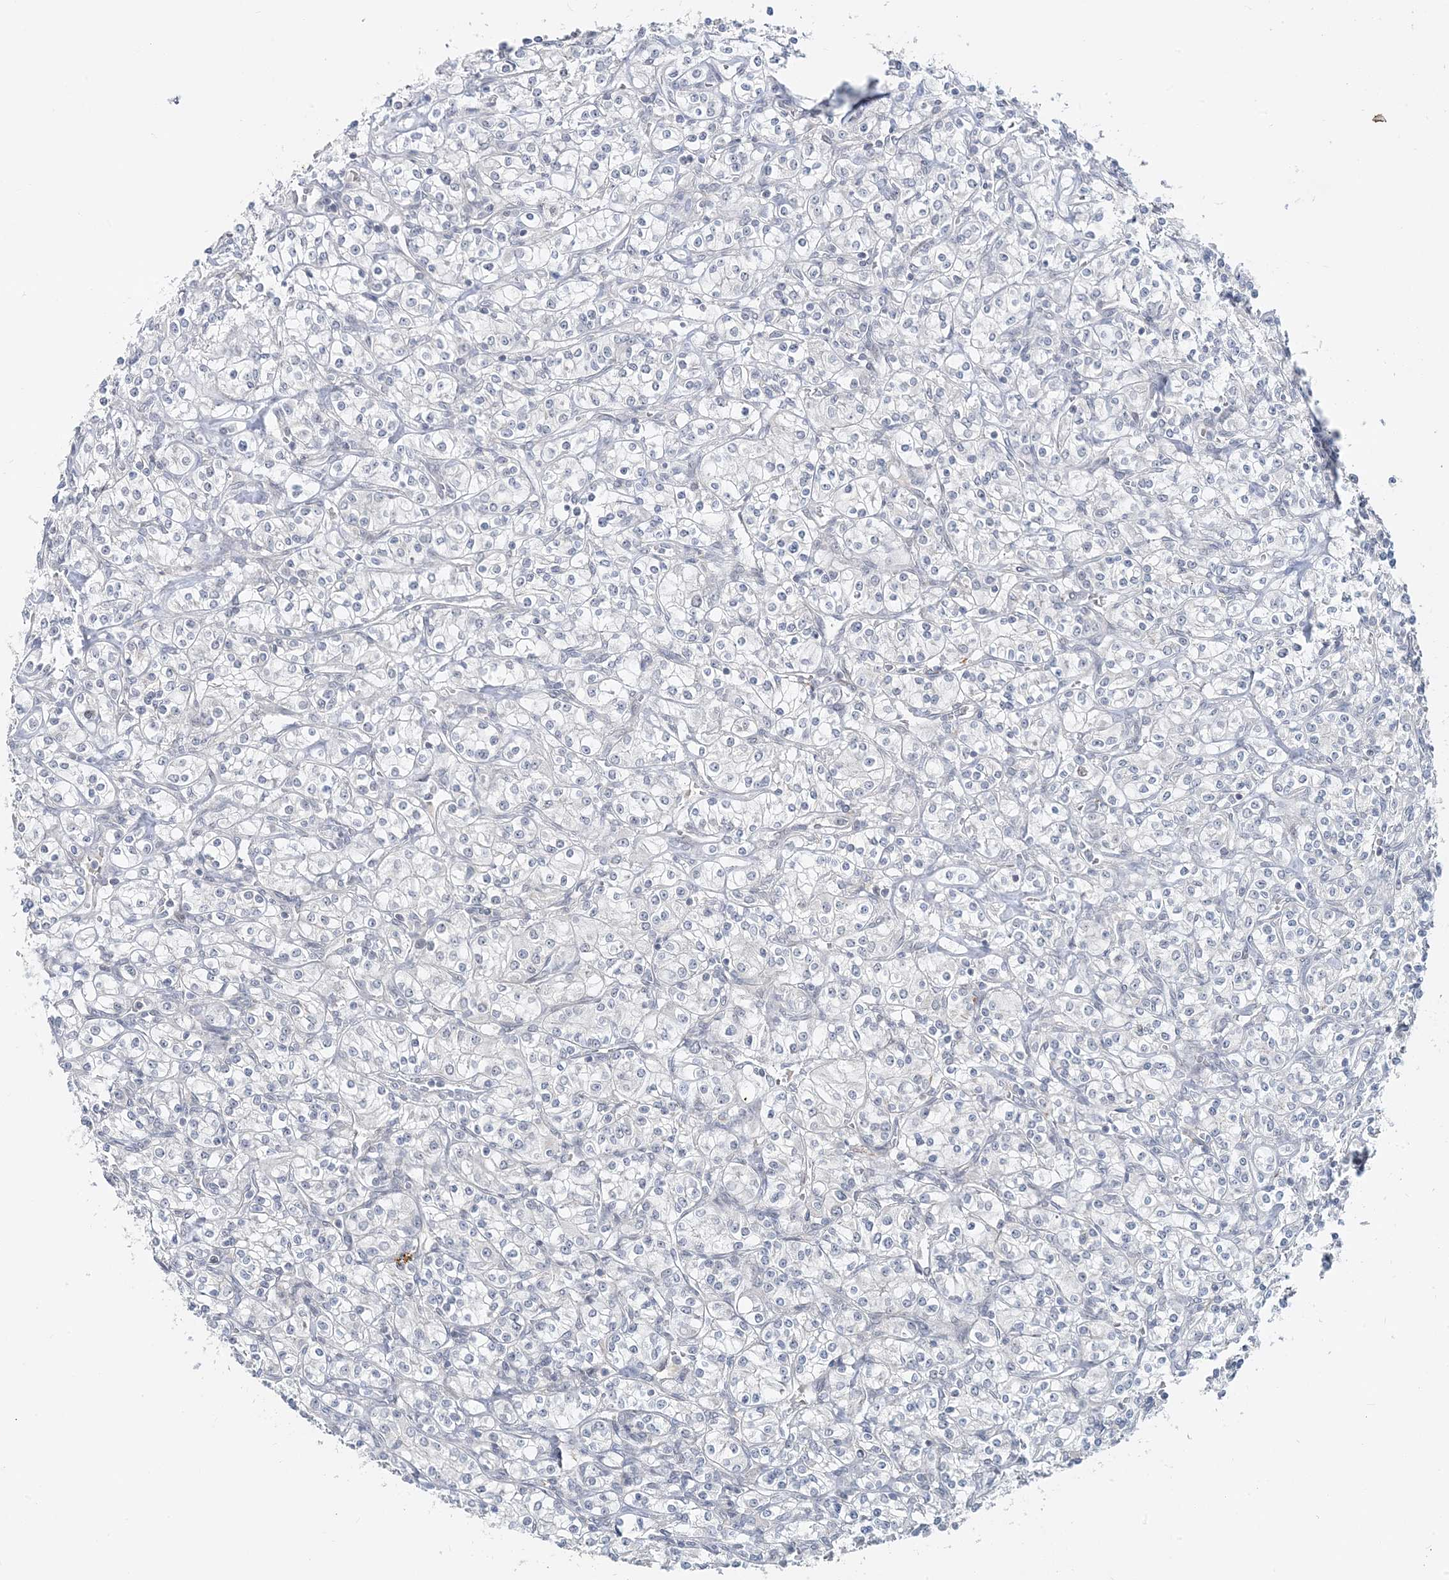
{"staining": {"intensity": "negative", "quantity": "none", "location": "none"}, "tissue": "renal cancer", "cell_type": "Tumor cells", "image_type": "cancer", "snomed": [{"axis": "morphology", "description": "Adenocarcinoma, NOS"}, {"axis": "topography", "description": "Kidney"}], "caption": "Immunohistochemical staining of human renal adenocarcinoma exhibits no significant staining in tumor cells. (DAB (3,3'-diaminobenzidine) IHC with hematoxylin counter stain).", "gene": "LEXM", "patient": {"sex": "male", "age": 77}}